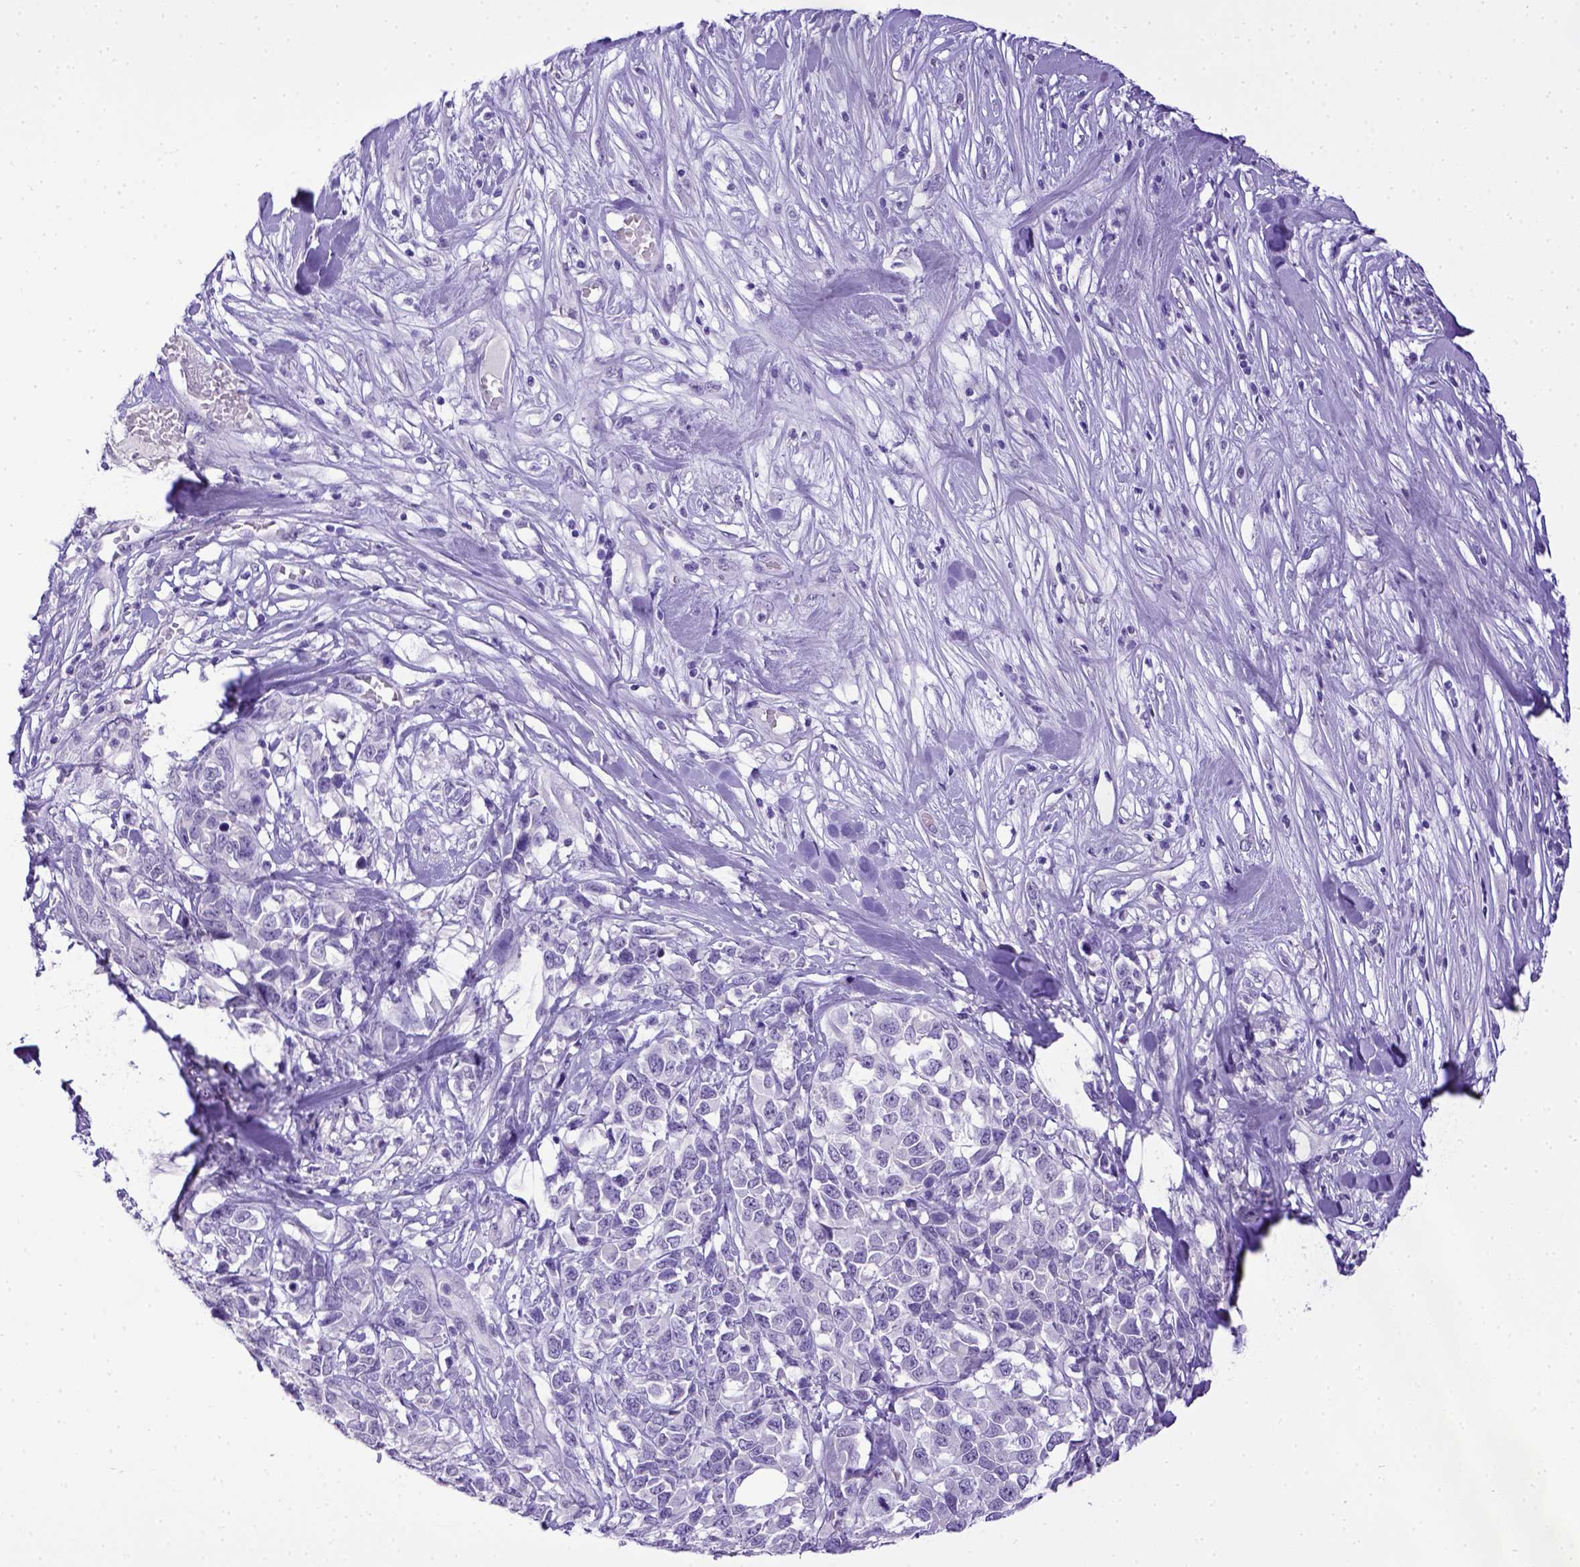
{"staining": {"intensity": "negative", "quantity": "none", "location": "none"}, "tissue": "melanoma", "cell_type": "Tumor cells", "image_type": "cancer", "snomed": [{"axis": "morphology", "description": "Malignant melanoma, Metastatic site"}, {"axis": "topography", "description": "Skin"}], "caption": "This is an IHC image of malignant melanoma (metastatic site). There is no expression in tumor cells.", "gene": "ESR1", "patient": {"sex": "male", "age": 84}}